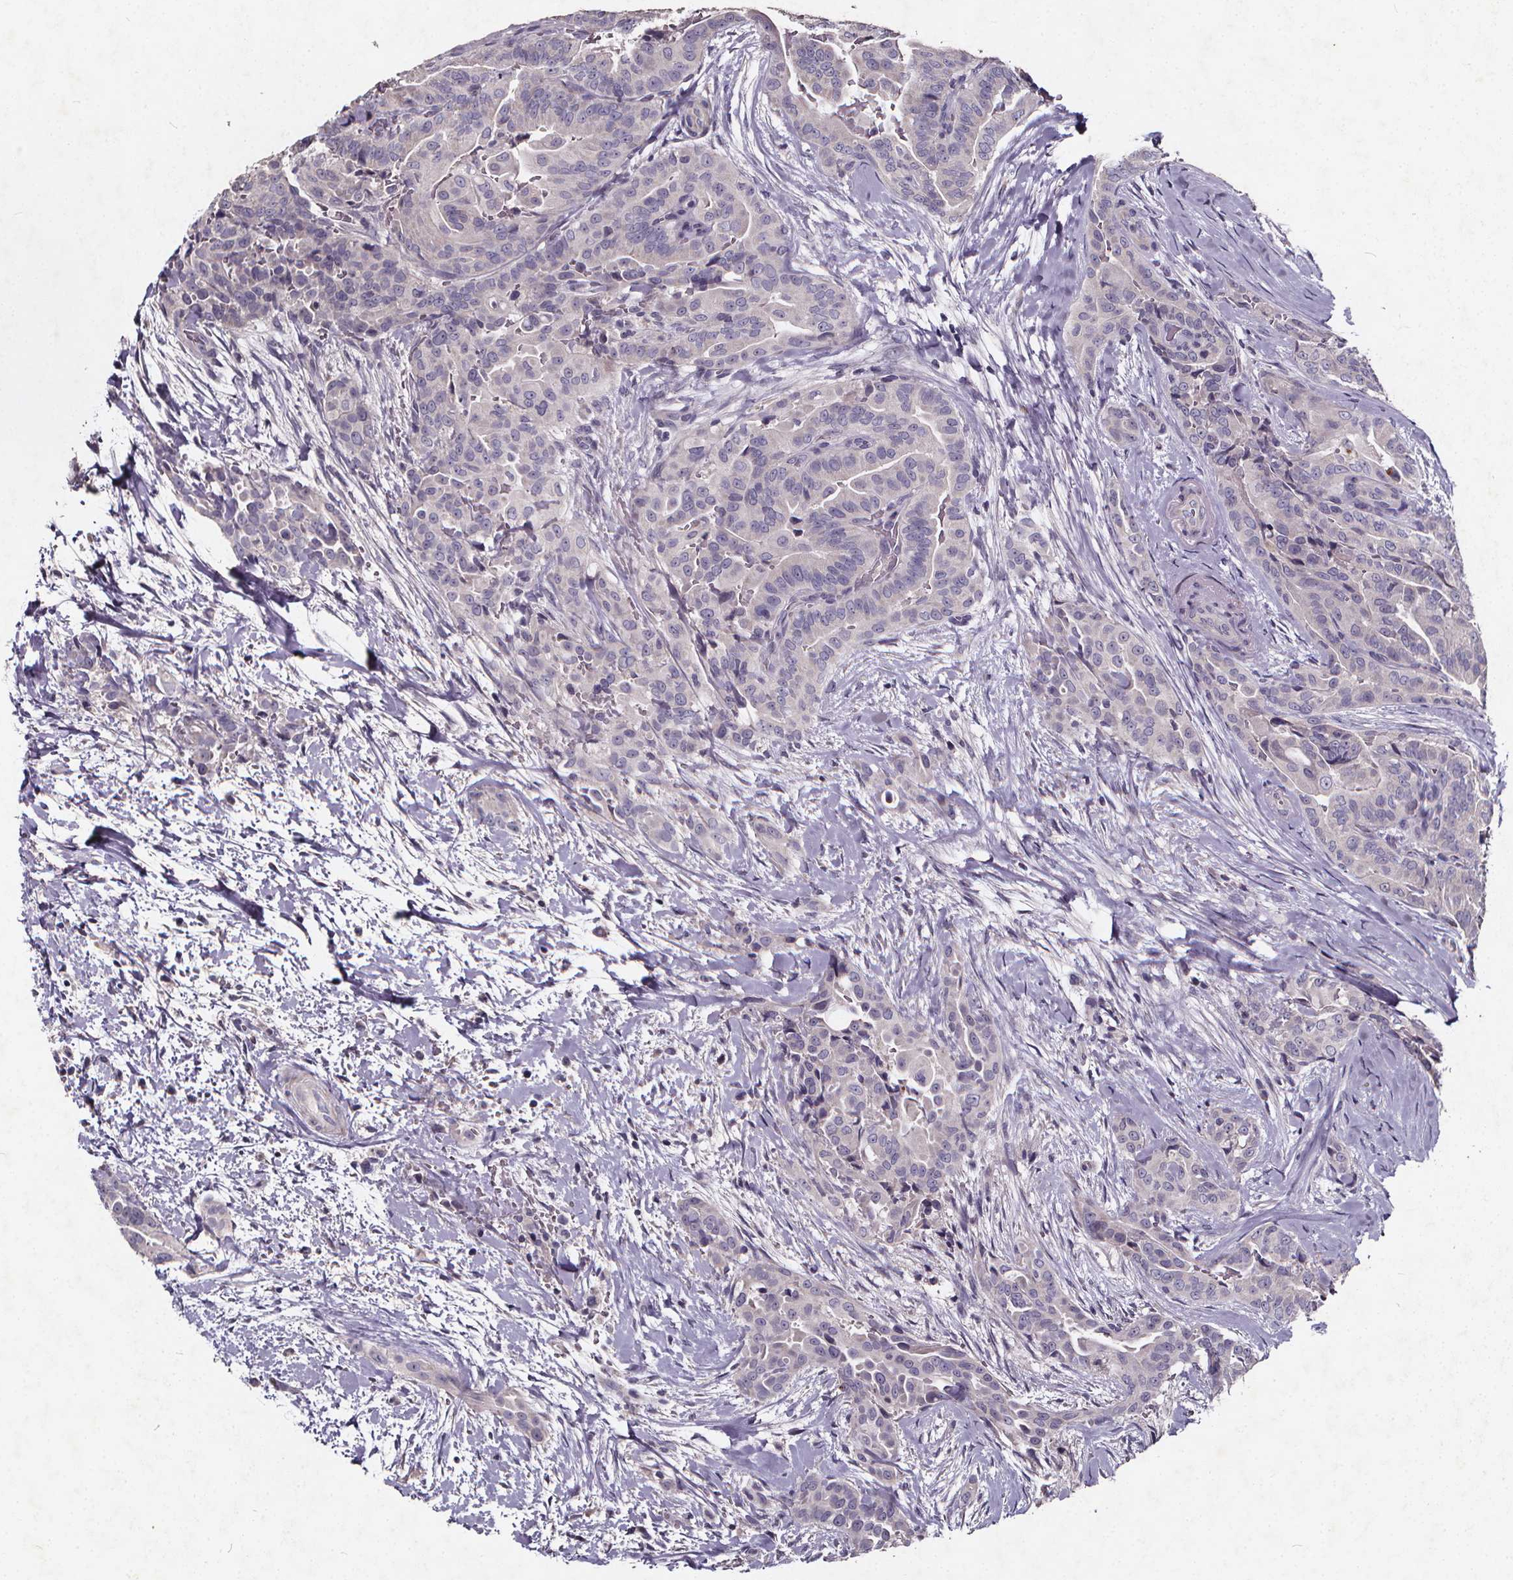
{"staining": {"intensity": "negative", "quantity": "none", "location": "none"}, "tissue": "thyroid cancer", "cell_type": "Tumor cells", "image_type": "cancer", "snomed": [{"axis": "morphology", "description": "Papillary adenocarcinoma, NOS"}, {"axis": "topography", "description": "Thyroid gland"}], "caption": "Thyroid papillary adenocarcinoma stained for a protein using immunohistochemistry (IHC) demonstrates no positivity tumor cells.", "gene": "TSPAN14", "patient": {"sex": "male", "age": 61}}